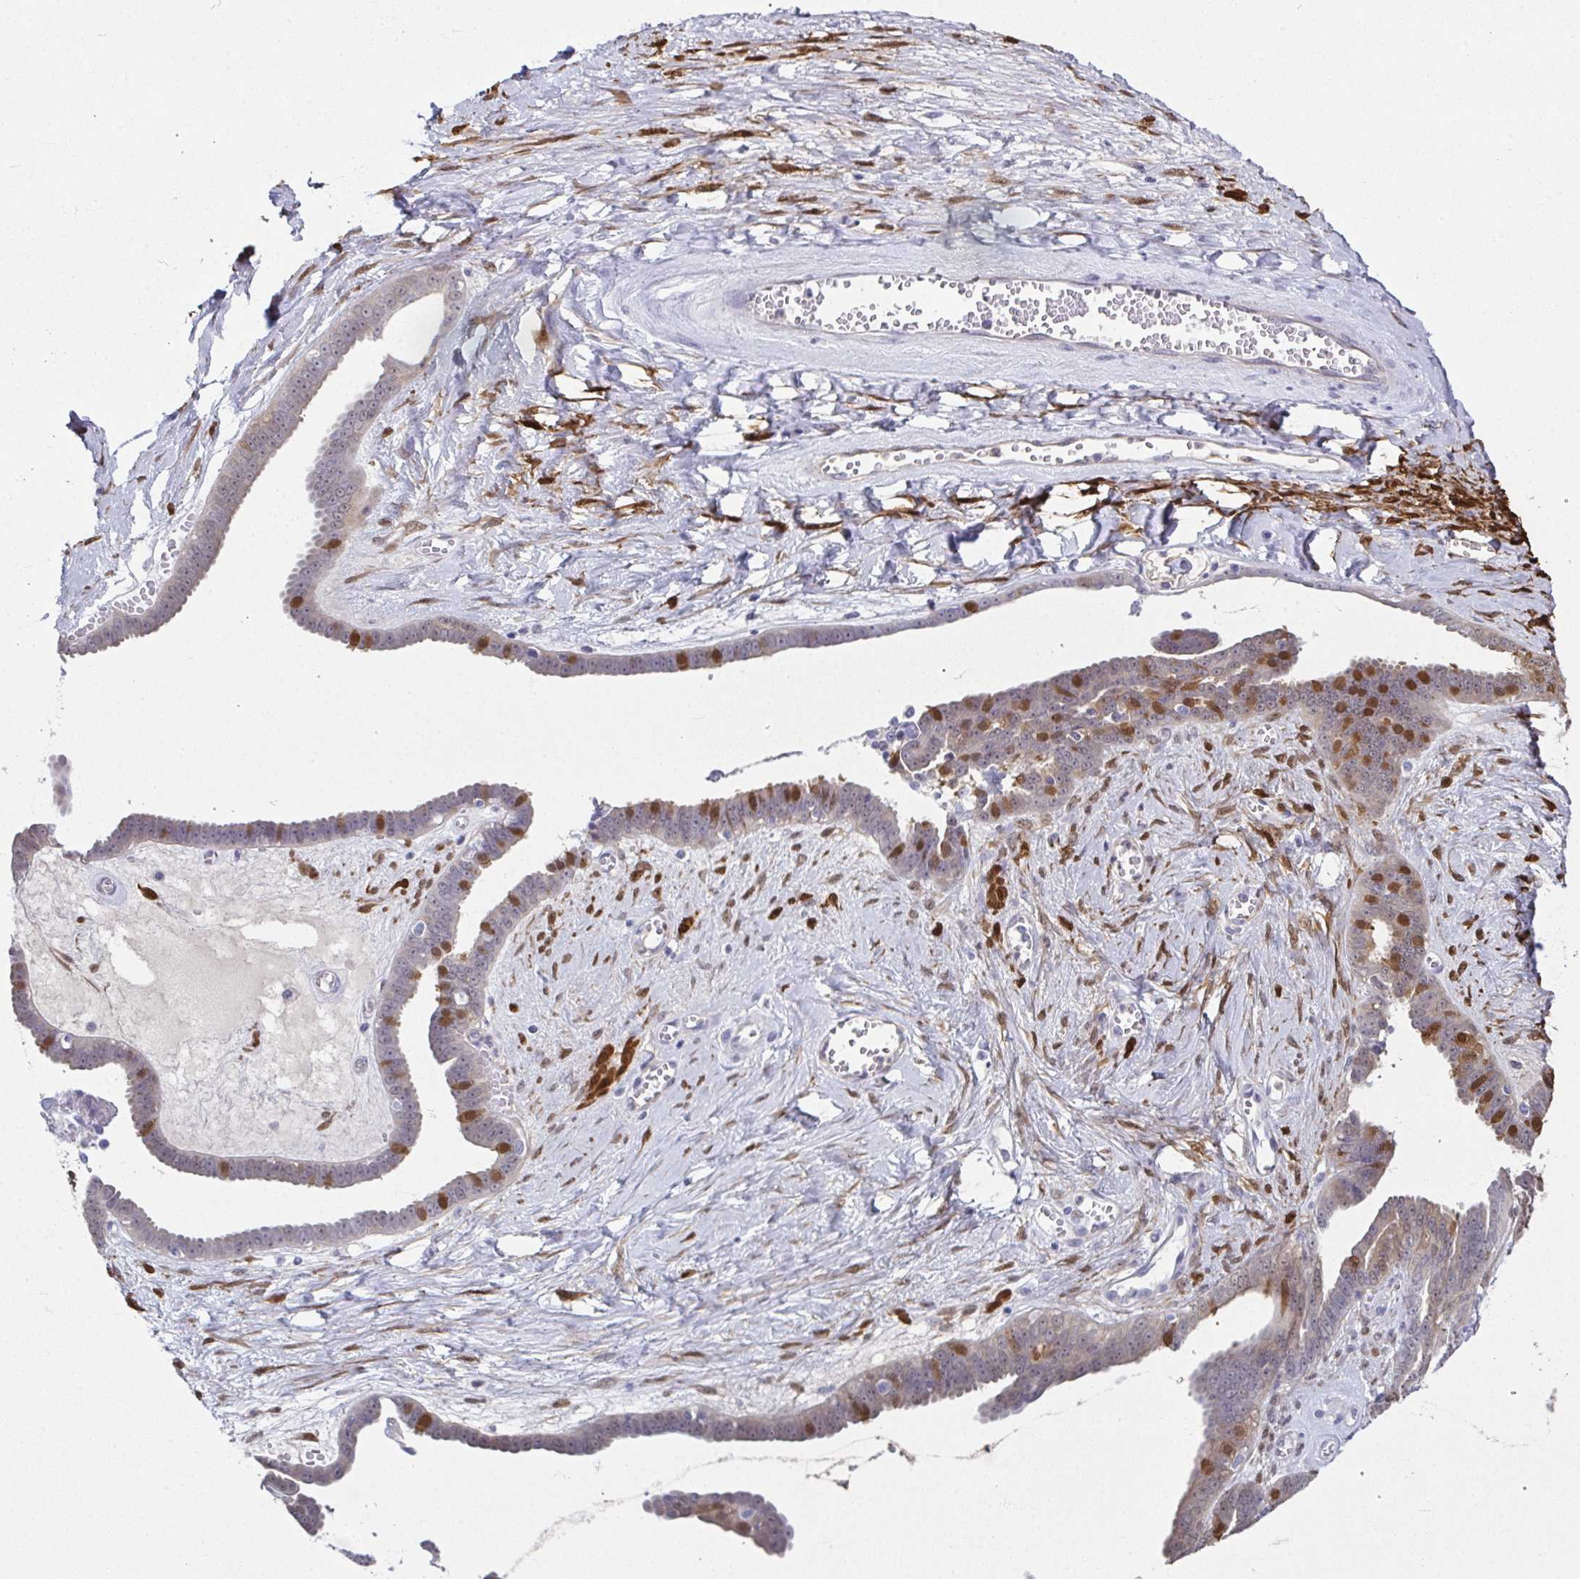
{"staining": {"intensity": "moderate", "quantity": "<25%", "location": "cytoplasmic/membranous"}, "tissue": "ovarian cancer", "cell_type": "Tumor cells", "image_type": "cancer", "snomed": [{"axis": "morphology", "description": "Cystadenocarcinoma, serous, NOS"}, {"axis": "topography", "description": "Ovary"}], "caption": "Protein expression analysis of human serous cystadenocarcinoma (ovarian) reveals moderate cytoplasmic/membranous positivity in about <25% of tumor cells.", "gene": "RBP1", "patient": {"sex": "female", "age": 71}}